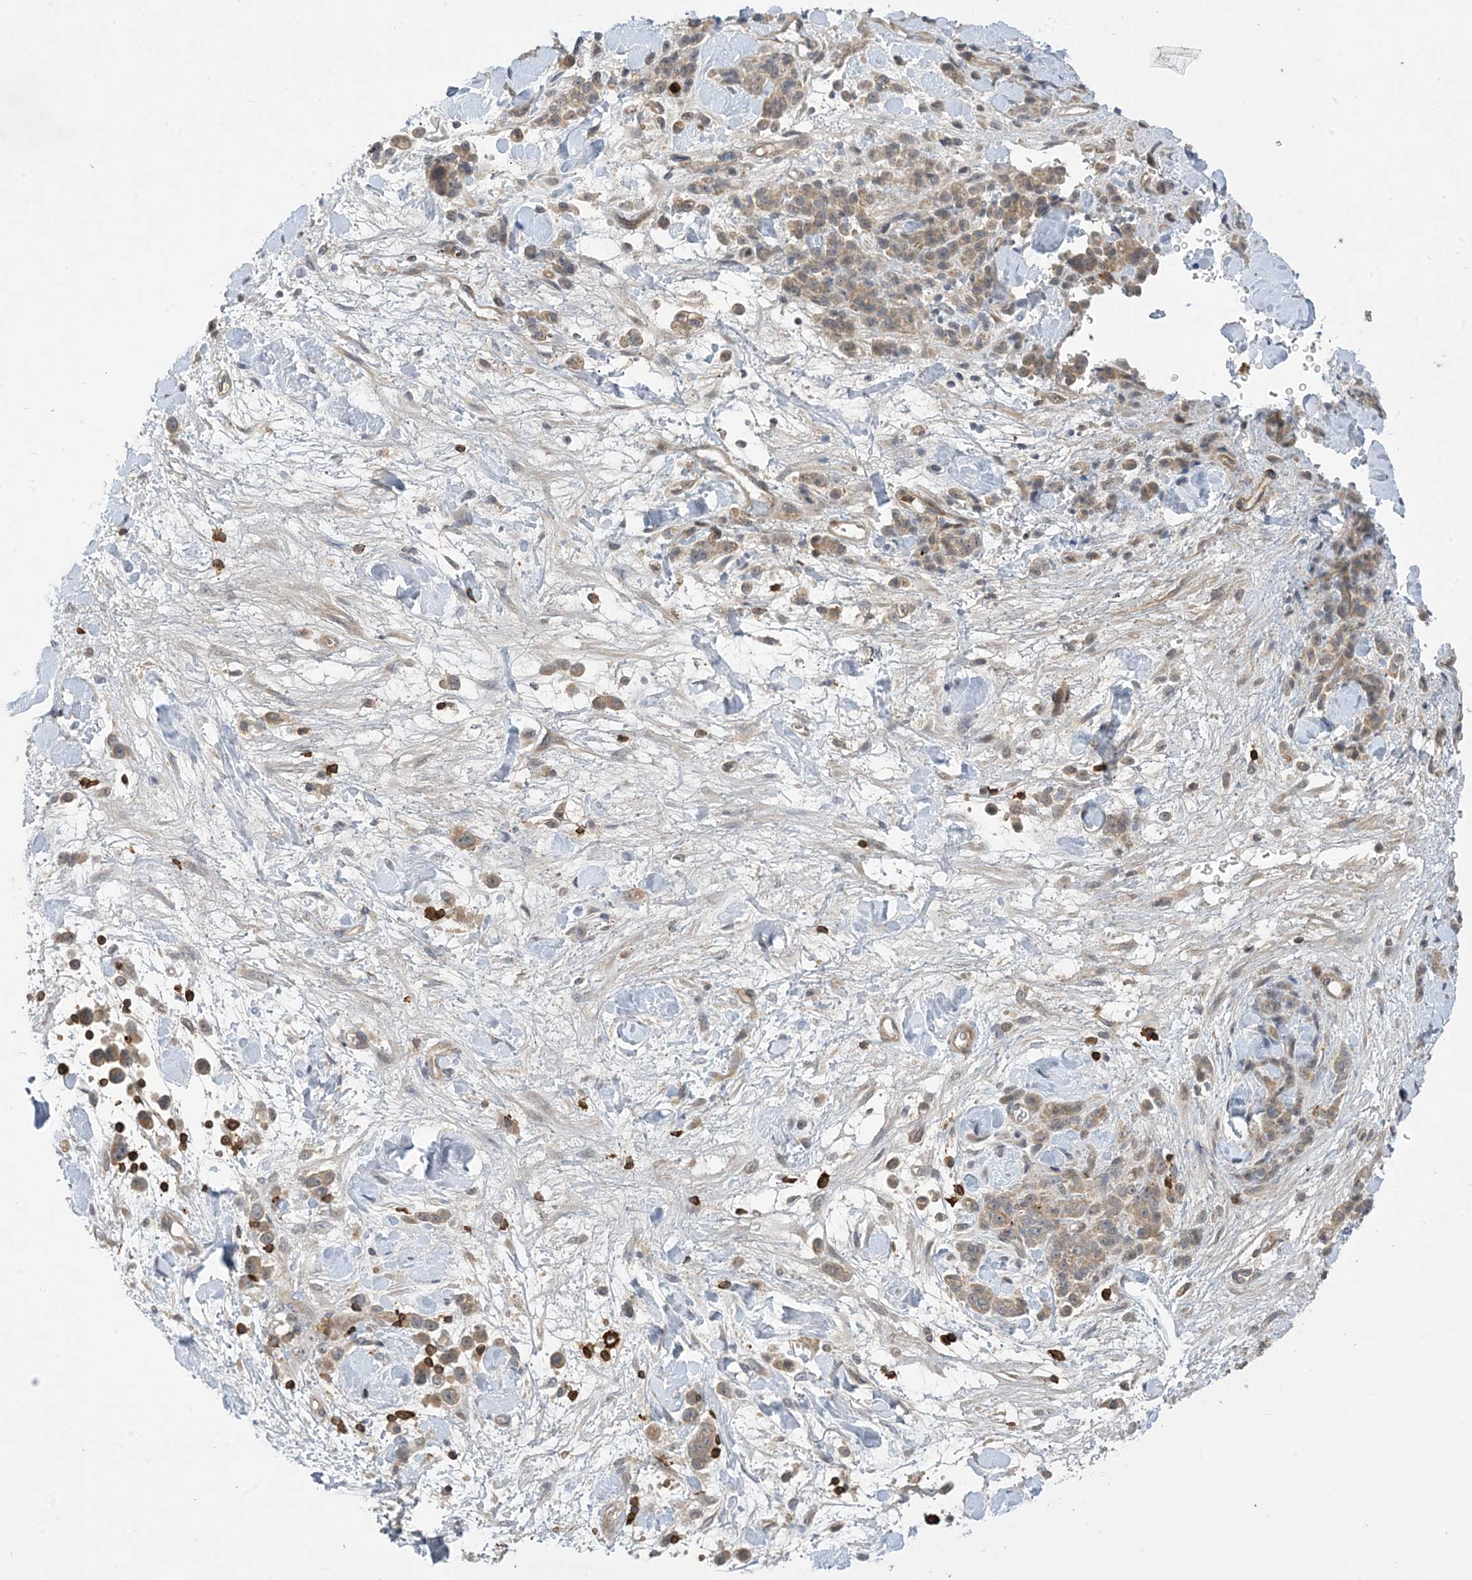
{"staining": {"intensity": "weak", "quantity": ">75%", "location": "cytoplasmic/membranous"}, "tissue": "stomach cancer", "cell_type": "Tumor cells", "image_type": "cancer", "snomed": [{"axis": "morphology", "description": "Normal tissue, NOS"}, {"axis": "morphology", "description": "Adenocarcinoma, NOS"}, {"axis": "topography", "description": "Stomach"}], "caption": "A brown stain labels weak cytoplasmic/membranous staining of a protein in human stomach adenocarcinoma tumor cells.", "gene": "AK9", "patient": {"sex": "male", "age": 82}}